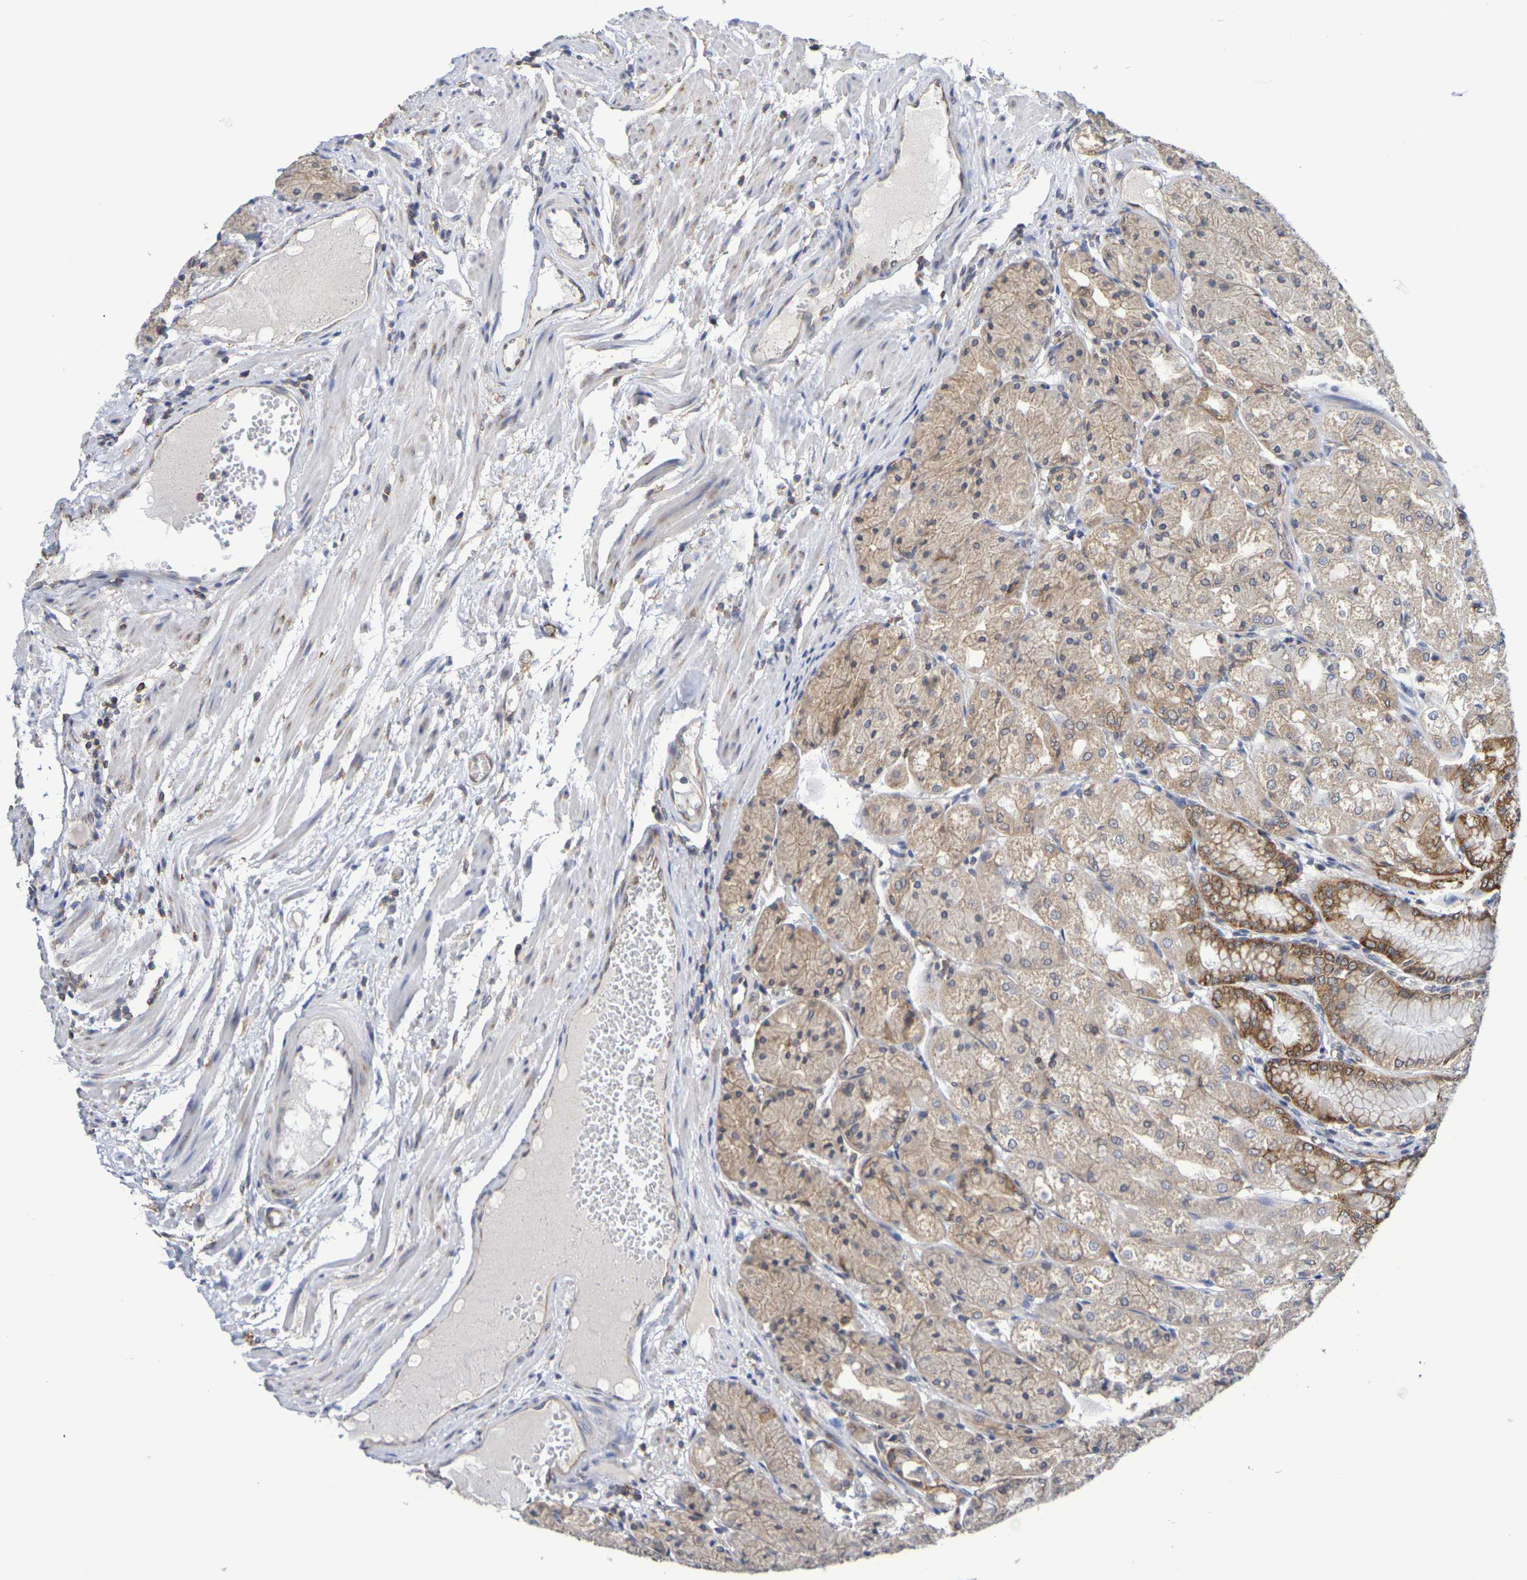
{"staining": {"intensity": "moderate", "quantity": "25%-75%", "location": "cytoplasmic/membranous"}, "tissue": "stomach", "cell_type": "Glandular cells", "image_type": "normal", "snomed": [{"axis": "morphology", "description": "Normal tissue, NOS"}, {"axis": "topography", "description": "Stomach, upper"}], "caption": "DAB (3,3'-diaminobenzidine) immunohistochemical staining of unremarkable human stomach reveals moderate cytoplasmic/membranous protein staining in approximately 25%-75% of glandular cells. The protein of interest is stained brown, and the nuclei are stained in blue (DAB (3,3'-diaminobenzidine) IHC with brightfield microscopy, high magnification).", "gene": "CHRNB1", "patient": {"sex": "male", "age": 72}}